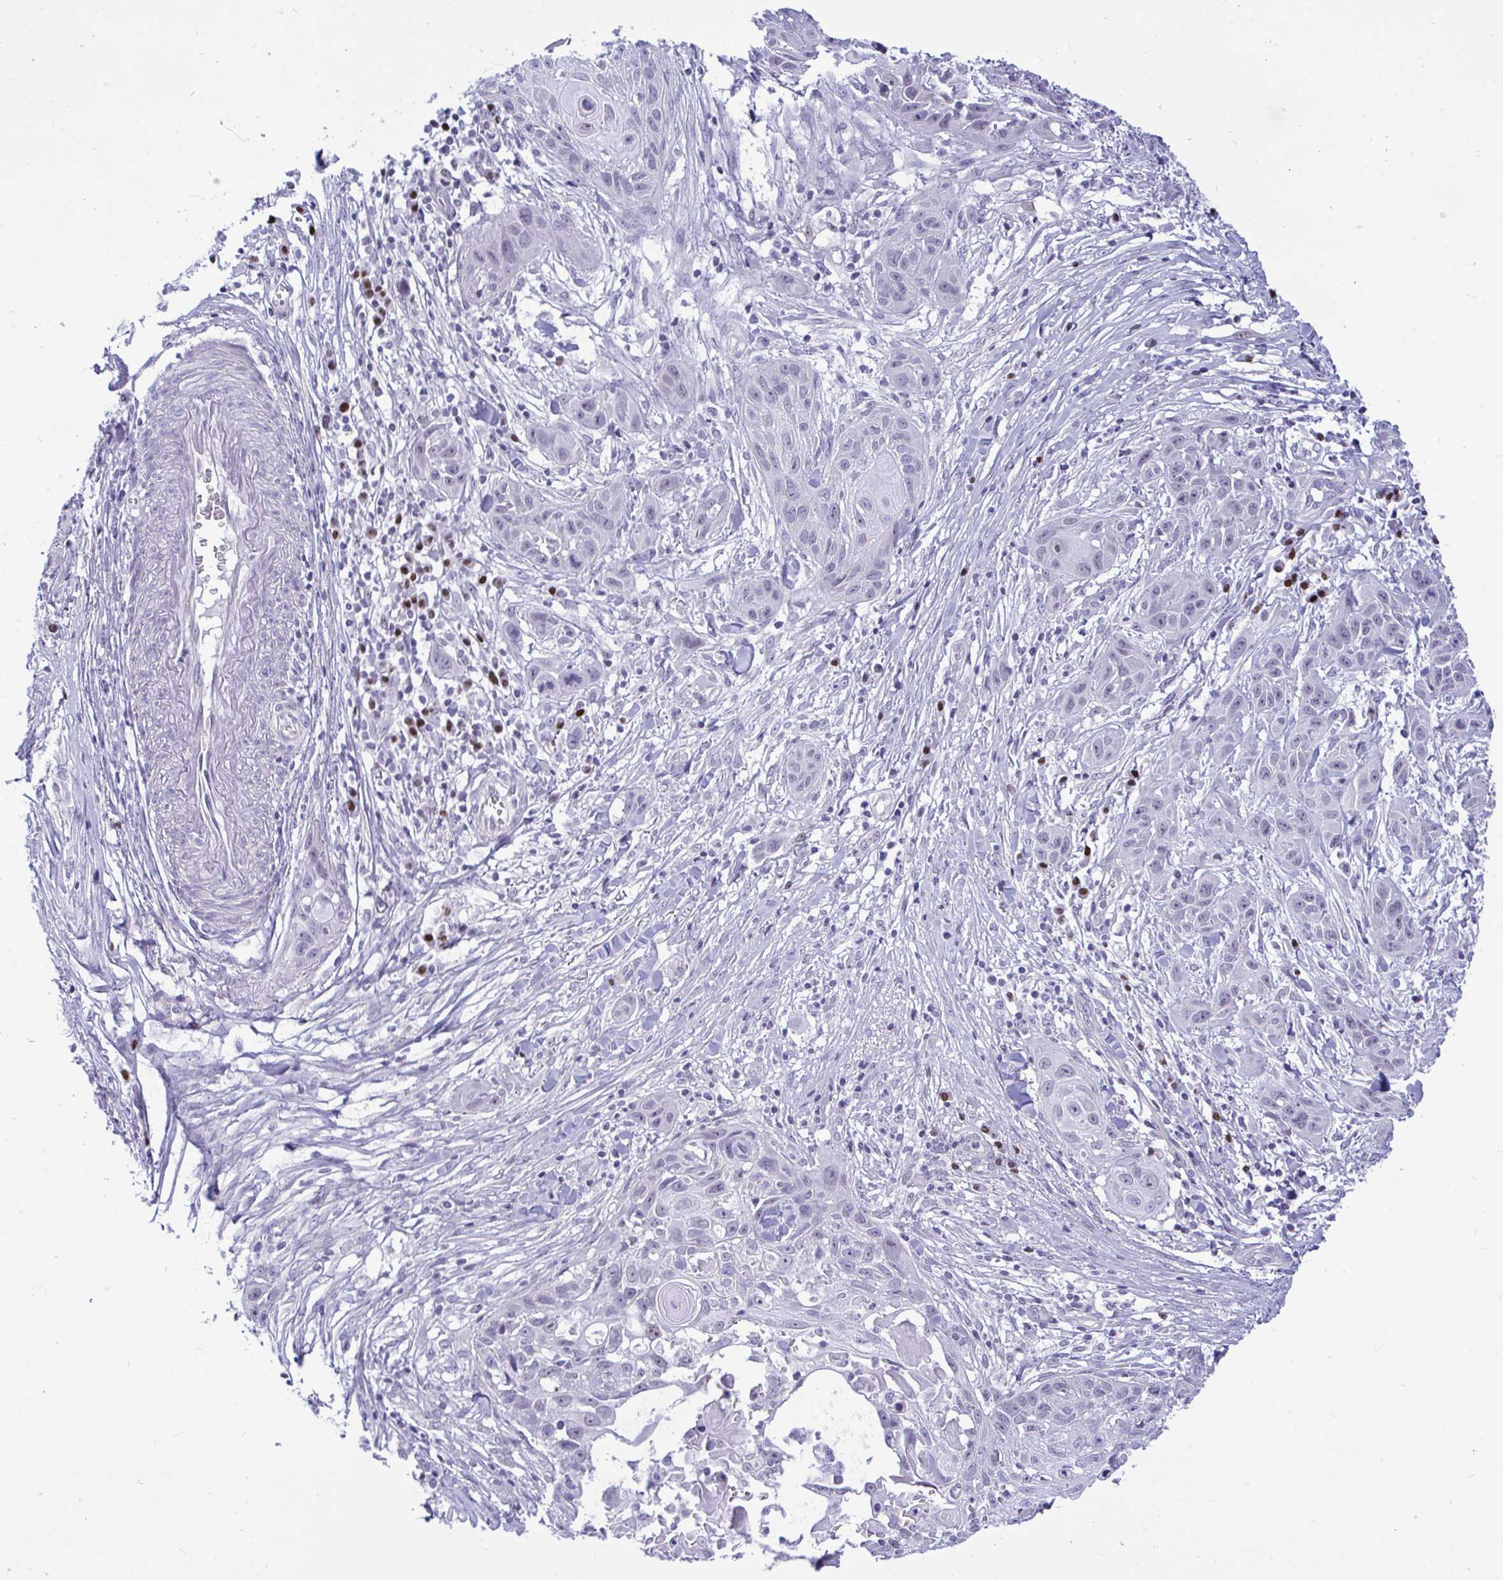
{"staining": {"intensity": "negative", "quantity": "none", "location": "none"}, "tissue": "skin cancer", "cell_type": "Tumor cells", "image_type": "cancer", "snomed": [{"axis": "morphology", "description": "Squamous cell carcinoma, NOS"}, {"axis": "topography", "description": "Skin"}, {"axis": "topography", "description": "Vulva"}], "caption": "Micrograph shows no significant protein expression in tumor cells of skin cancer (squamous cell carcinoma). (Stains: DAB (3,3'-diaminobenzidine) immunohistochemistry with hematoxylin counter stain, Microscopy: brightfield microscopy at high magnification).", "gene": "SLC25A51", "patient": {"sex": "female", "age": 83}}